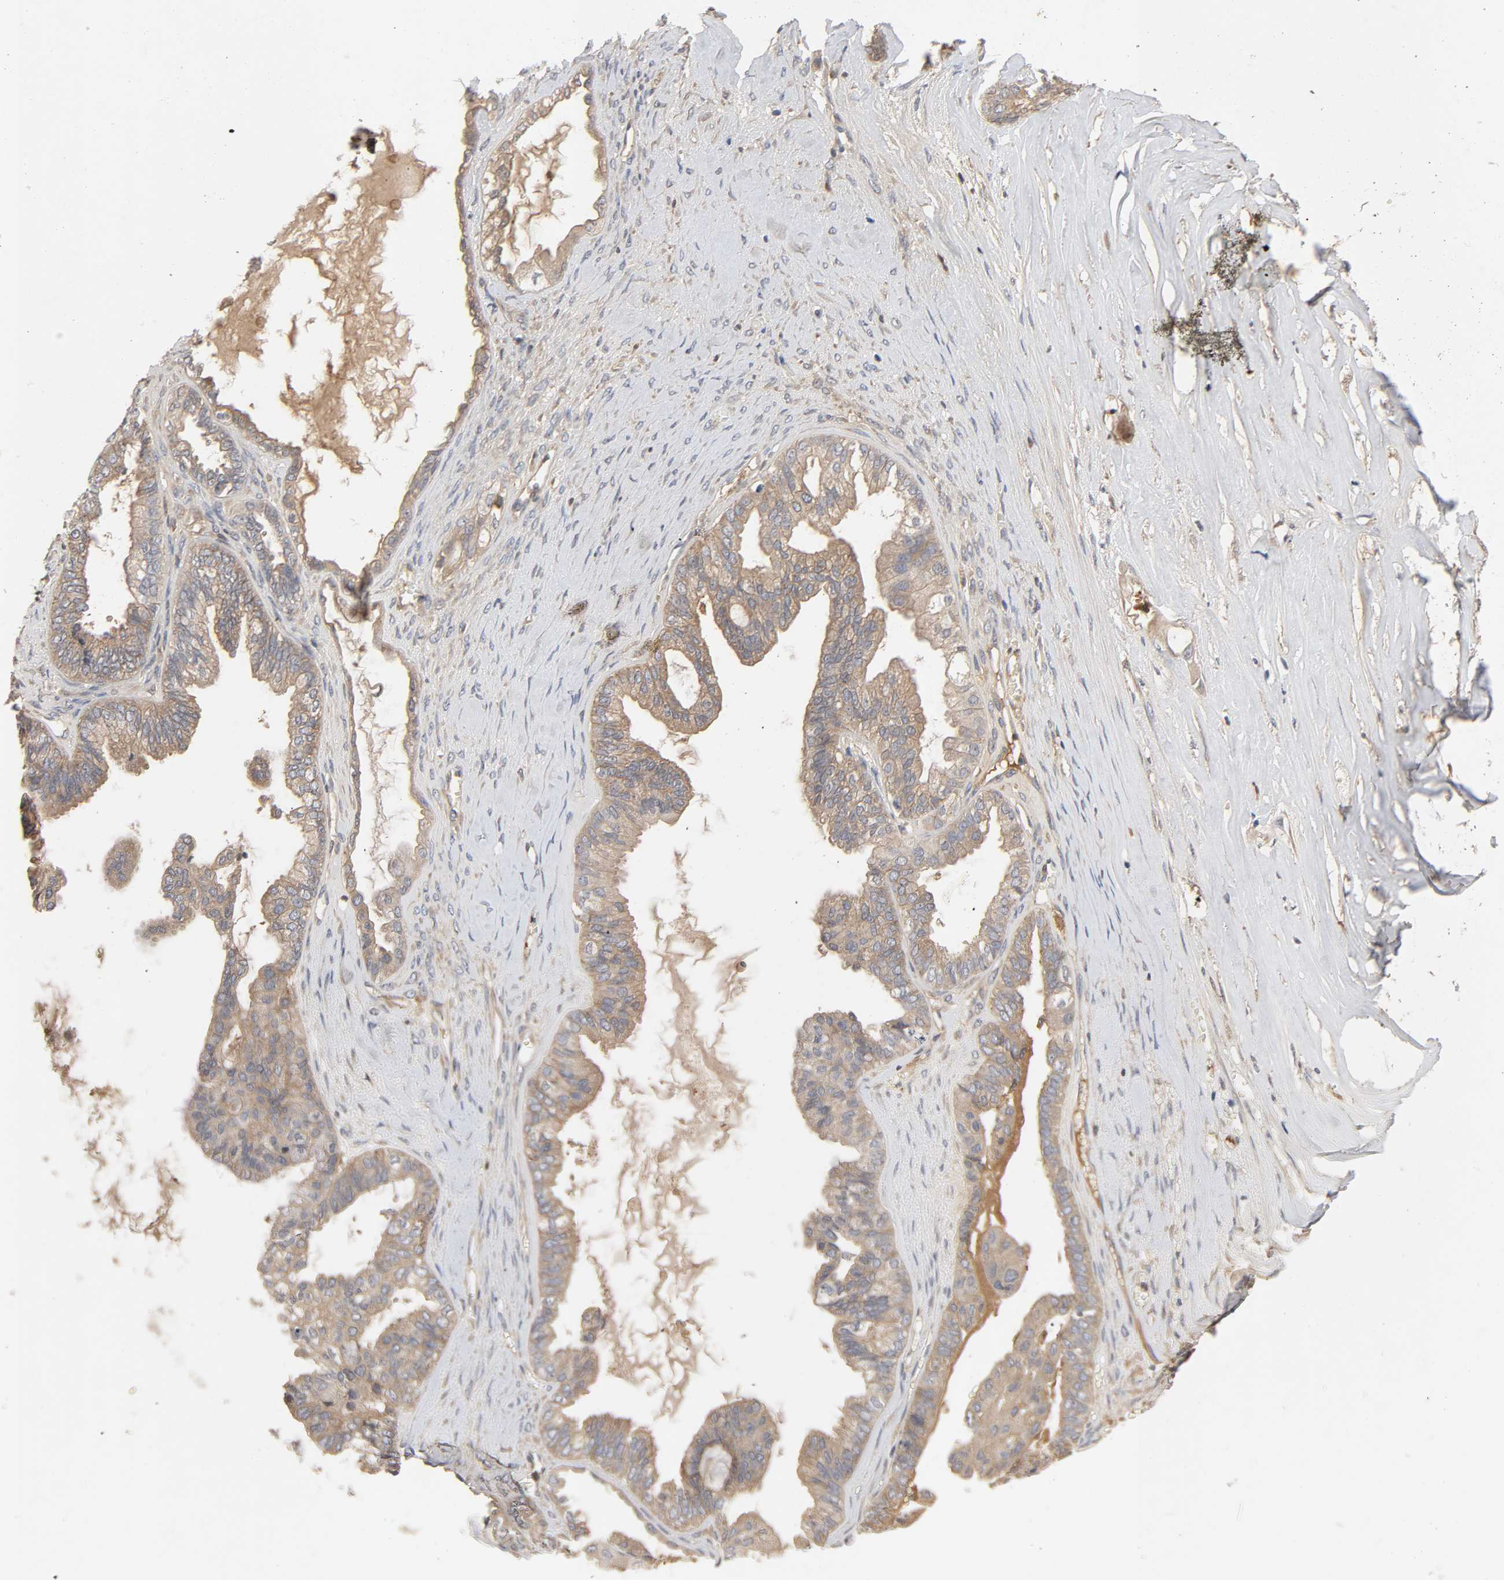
{"staining": {"intensity": "moderate", "quantity": ">75%", "location": "cytoplasmic/membranous"}, "tissue": "ovarian cancer", "cell_type": "Tumor cells", "image_type": "cancer", "snomed": [{"axis": "morphology", "description": "Carcinoma, NOS"}, {"axis": "morphology", "description": "Carcinoma, endometroid"}, {"axis": "topography", "description": "Ovary"}], "caption": "Immunohistochemistry (DAB) staining of human carcinoma (ovarian) reveals moderate cytoplasmic/membranous protein positivity in about >75% of tumor cells.", "gene": "CPB2", "patient": {"sex": "female", "age": 50}}